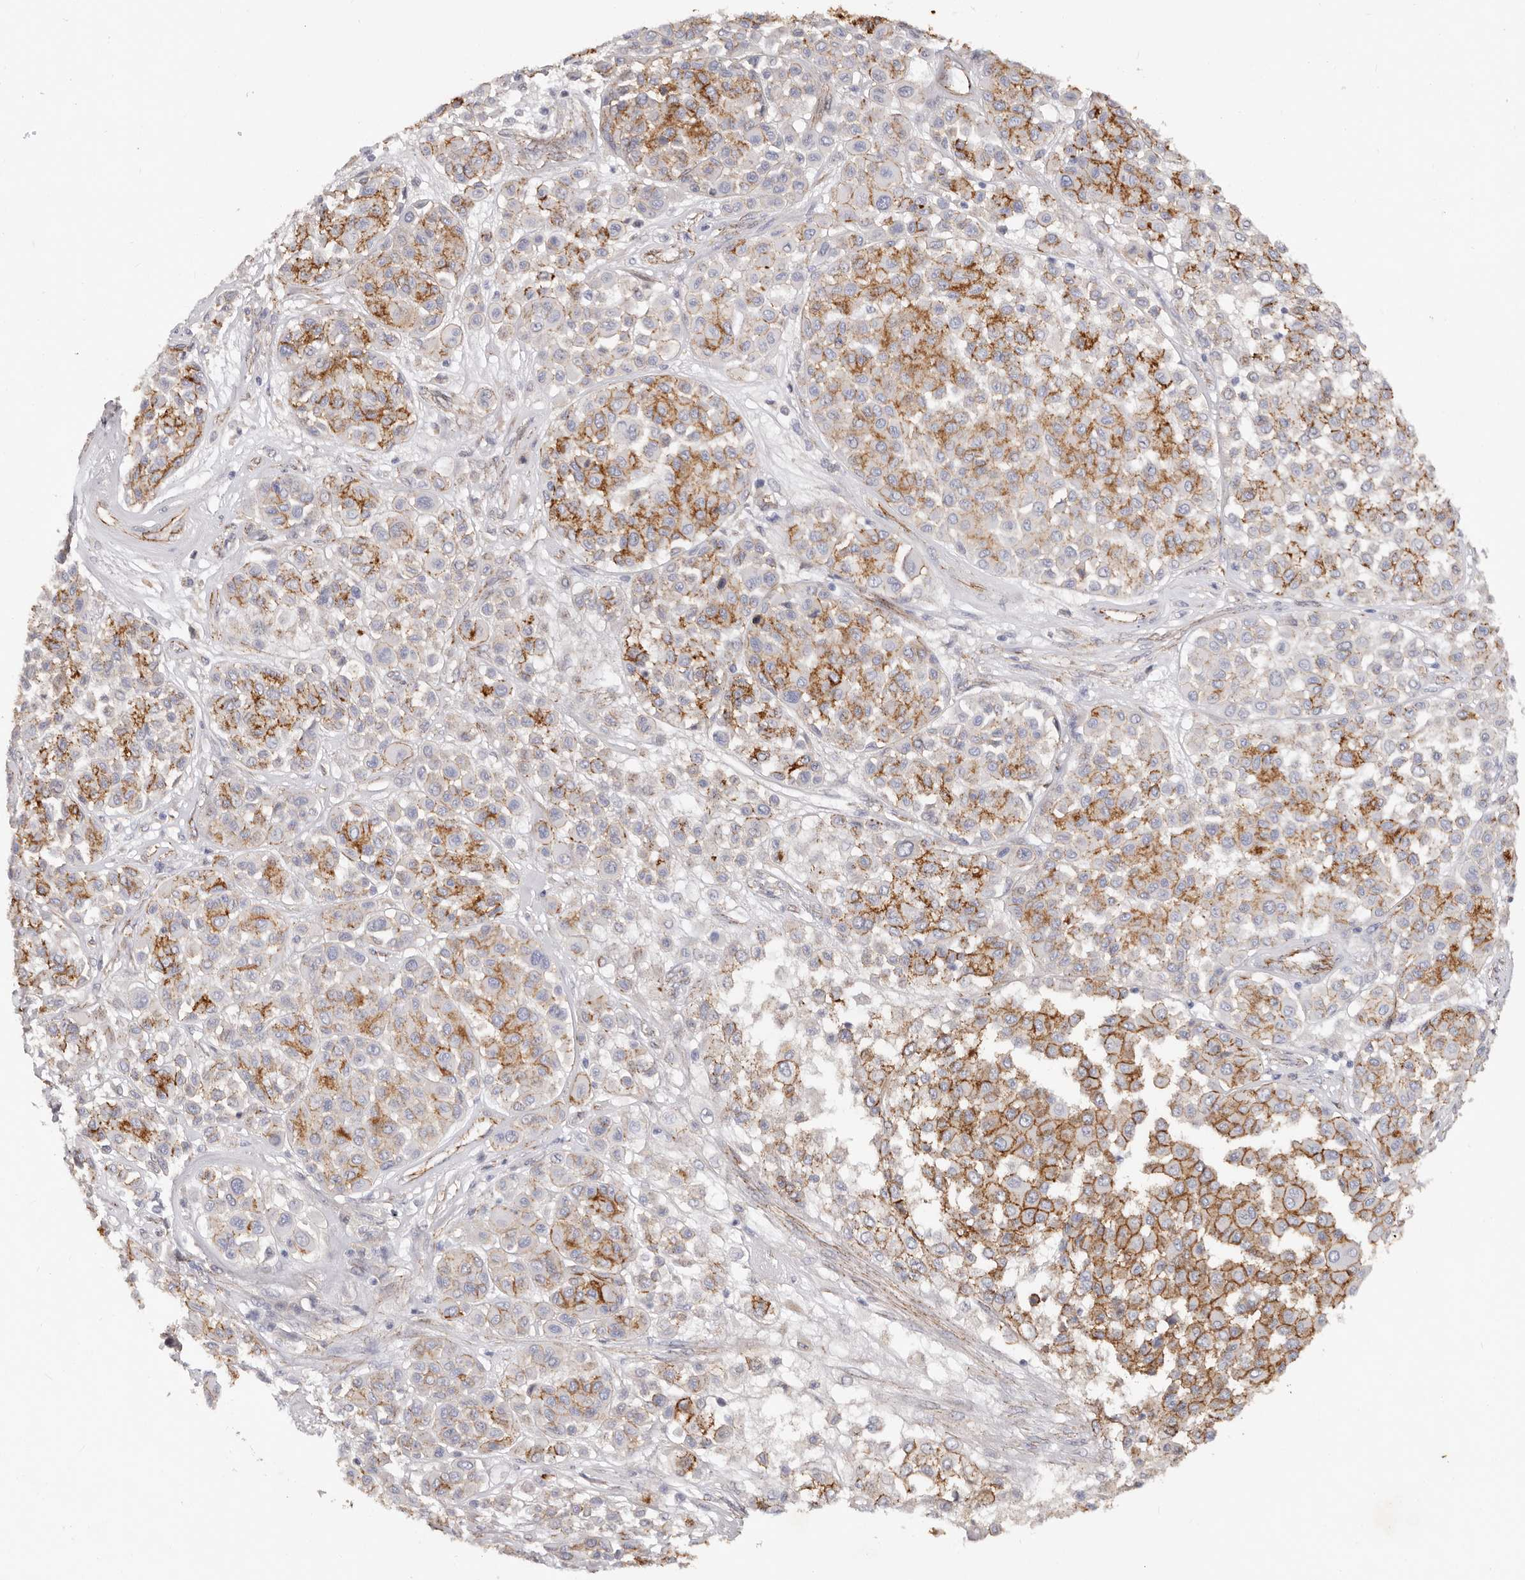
{"staining": {"intensity": "strong", "quantity": "25%-75%", "location": "cytoplasmic/membranous"}, "tissue": "melanoma", "cell_type": "Tumor cells", "image_type": "cancer", "snomed": [{"axis": "morphology", "description": "Malignant melanoma, Metastatic site"}, {"axis": "topography", "description": "Soft tissue"}], "caption": "Melanoma stained with a brown dye demonstrates strong cytoplasmic/membranous positive staining in approximately 25%-75% of tumor cells.", "gene": "CTNNB1", "patient": {"sex": "male", "age": 41}}